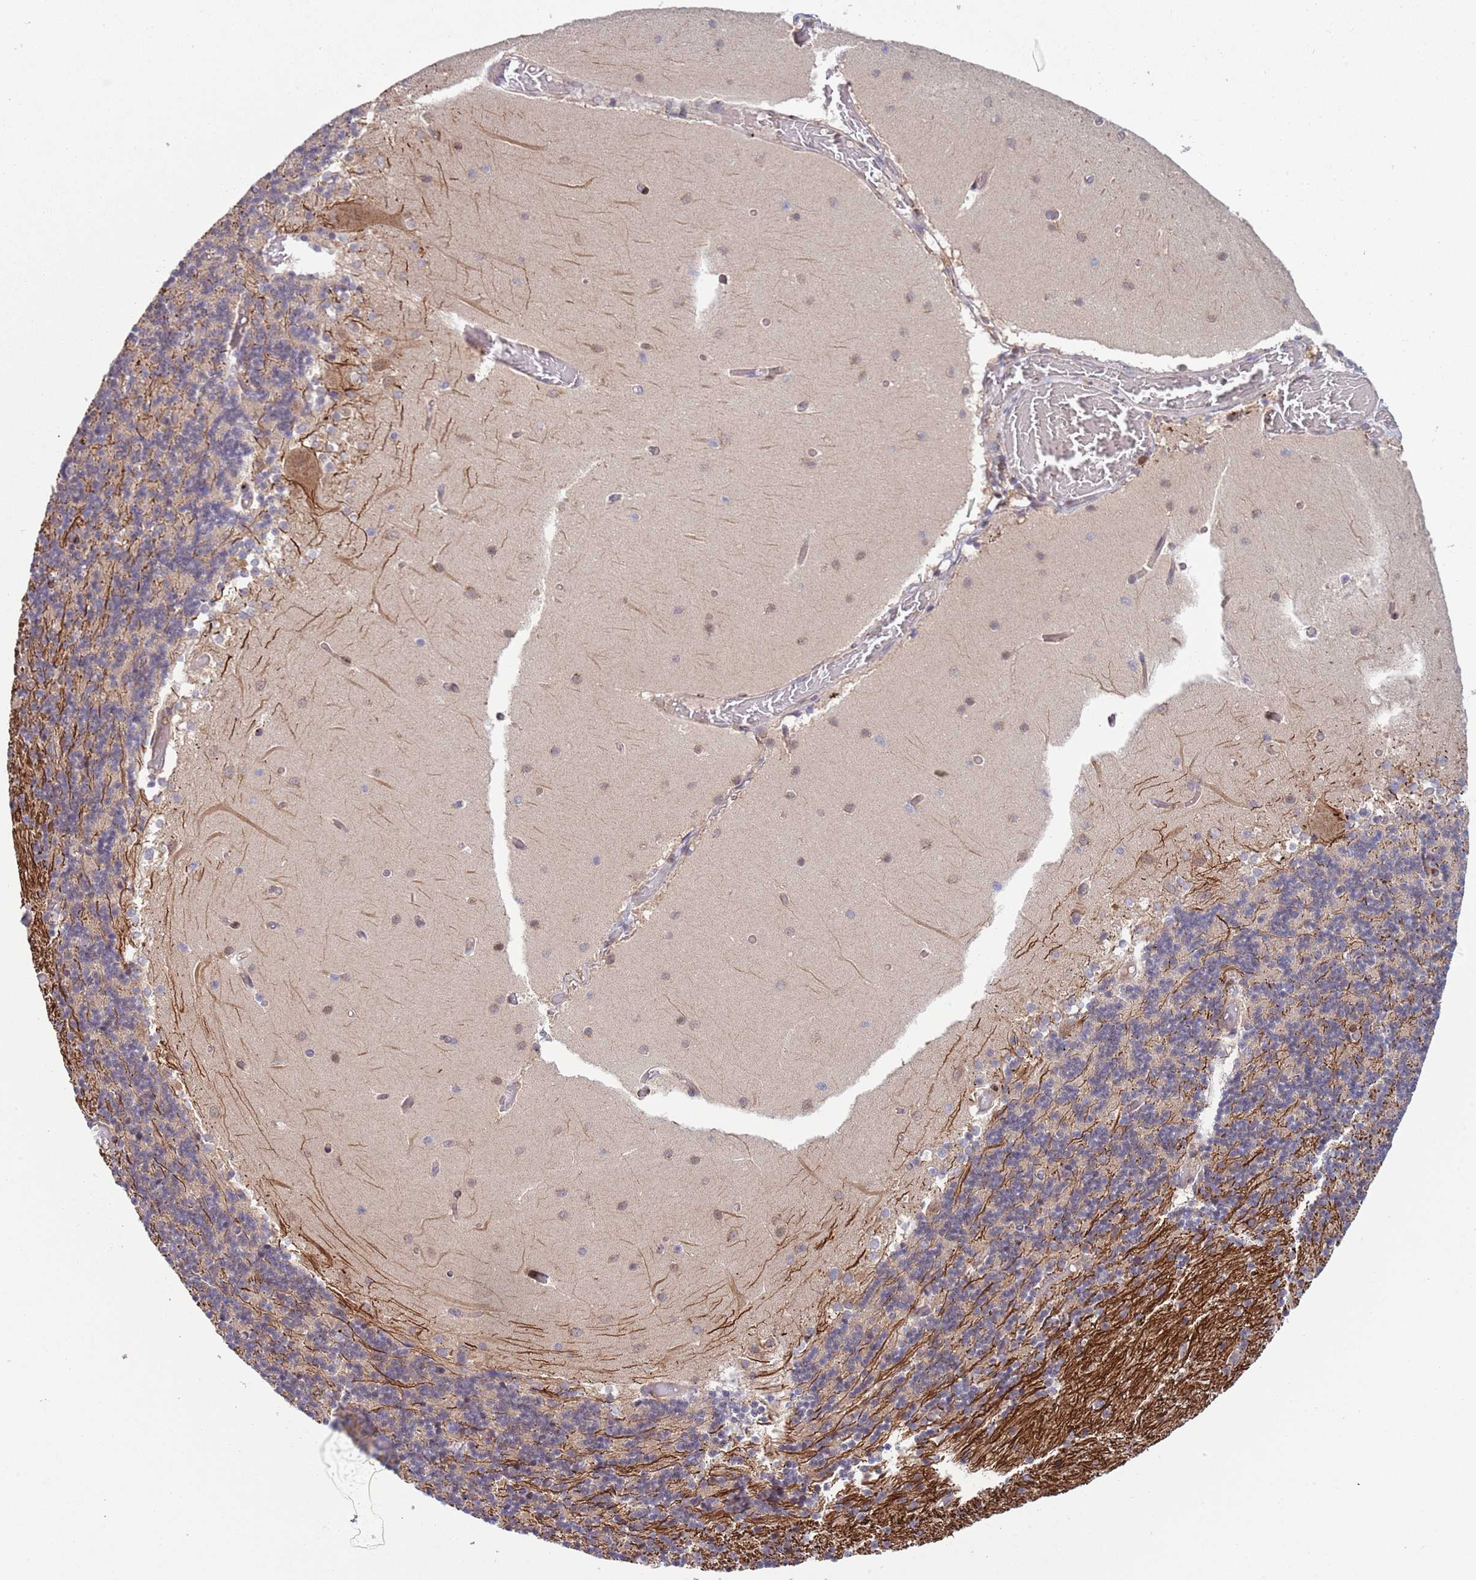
{"staining": {"intensity": "negative", "quantity": "none", "location": "none"}, "tissue": "cerebellum", "cell_type": "Cells in granular layer", "image_type": "normal", "snomed": [{"axis": "morphology", "description": "Normal tissue, NOS"}, {"axis": "topography", "description": "Cerebellum"}], "caption": "The micrograph exhibits no significant positivity in cells in granular layer of cerebellum. The staining is performed using DAB brown chromogen with nuclei counter-stained in using hematoxylin.", "gene": "BTBD7", "patient": {"sex": "female", "age": 28}}